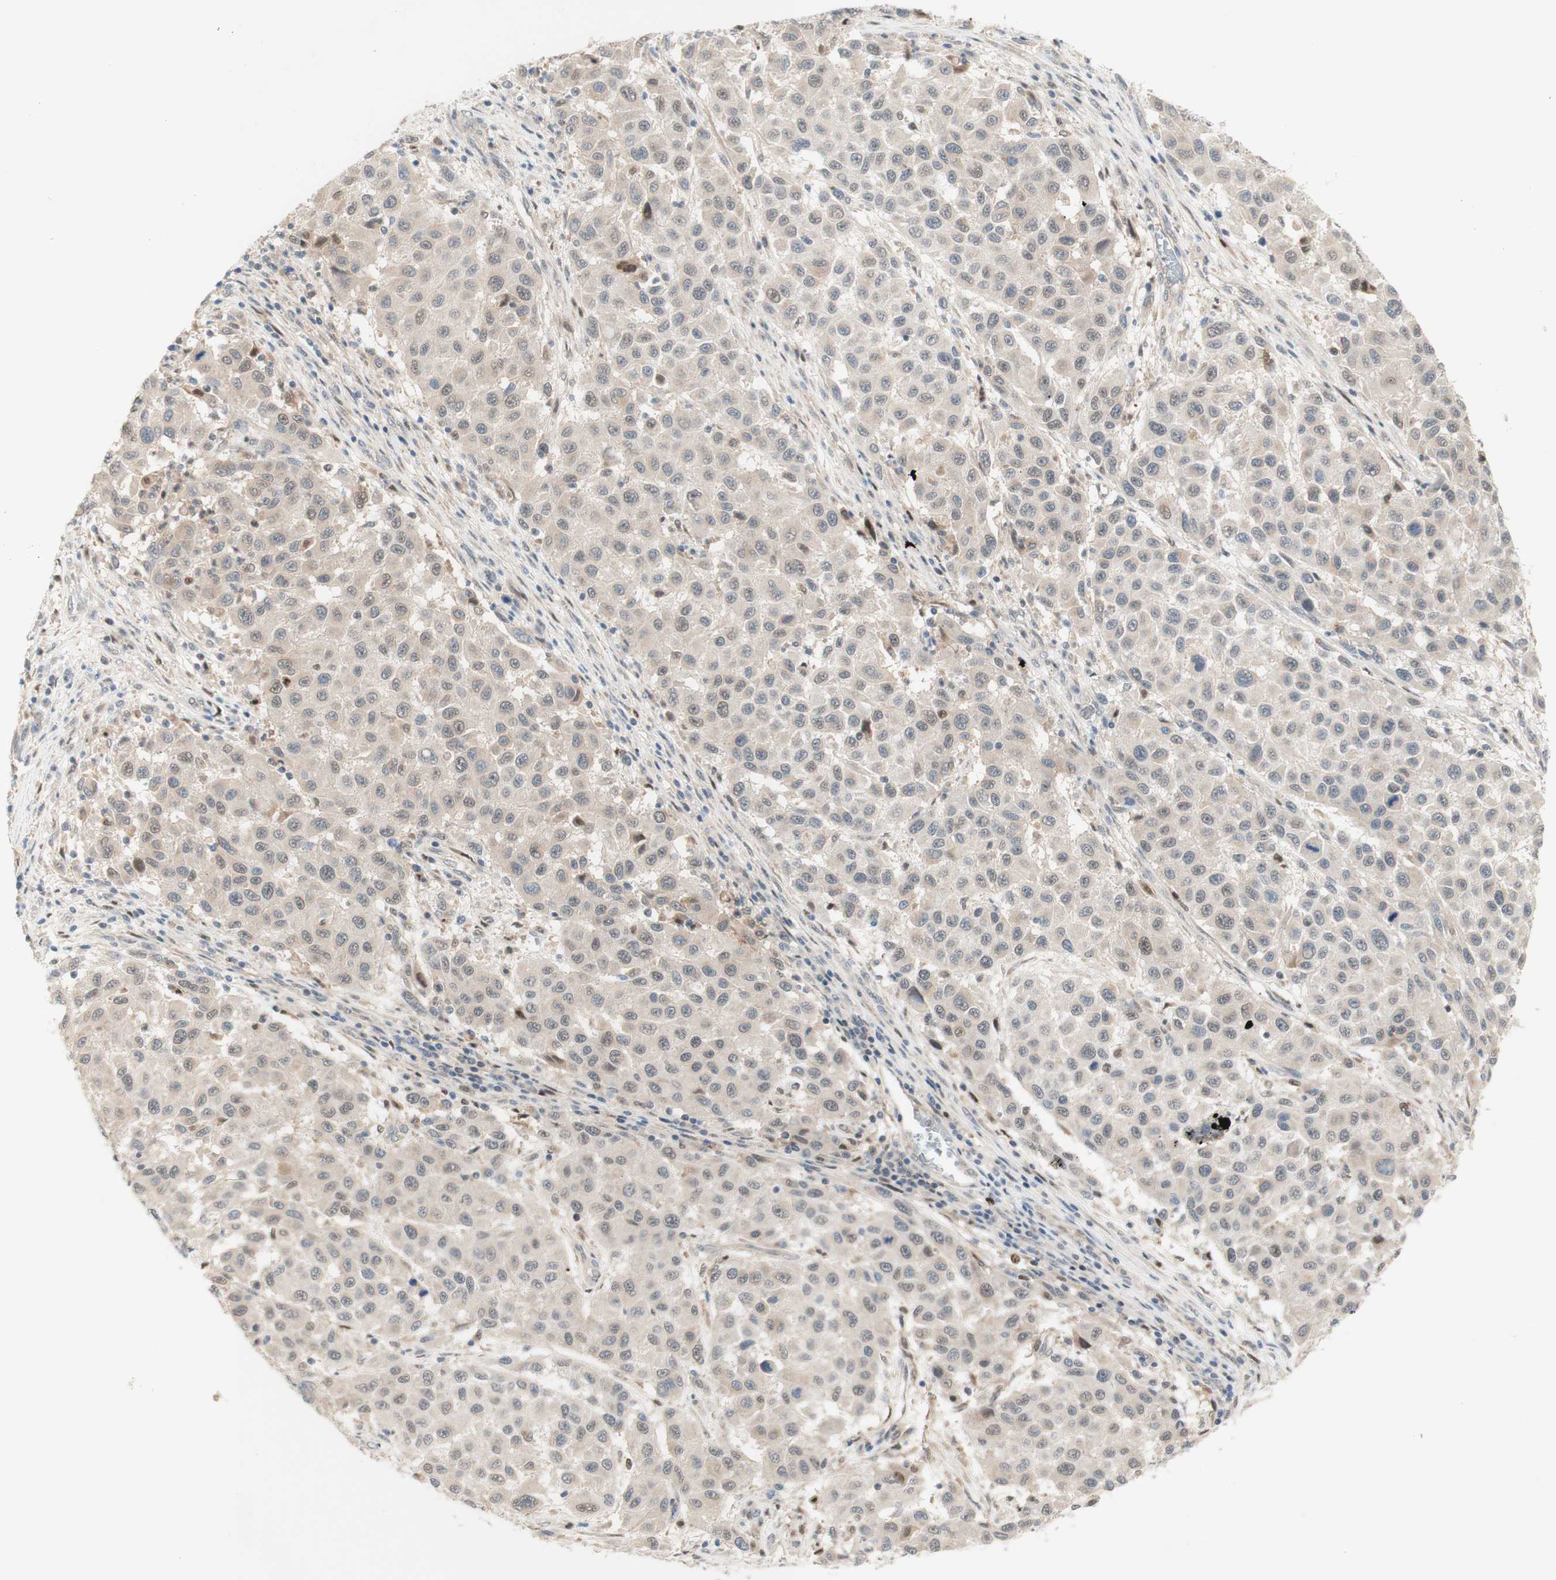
{"staining": {"intensity": "weak", "quantity": "25%-75%", "location": "nuclear"}, "tissue": "melanoma", "cell_type": "Tumor cells", "image_type": "cancer", "snomed": [{"axis": "morphology", "description": "Malignant melanoma, Metastatic site"}, {"axis": "topography", "description": "Lymph node"}], "caption": "About 25%-75% of tumor cells in human malignant melanoma (metastatic site) exhibit weak nuclear protein staining as visualized by brown immunohistochemical staining.", "gene": "RFNG", "patient": {"sex": "male", "age": 61}}